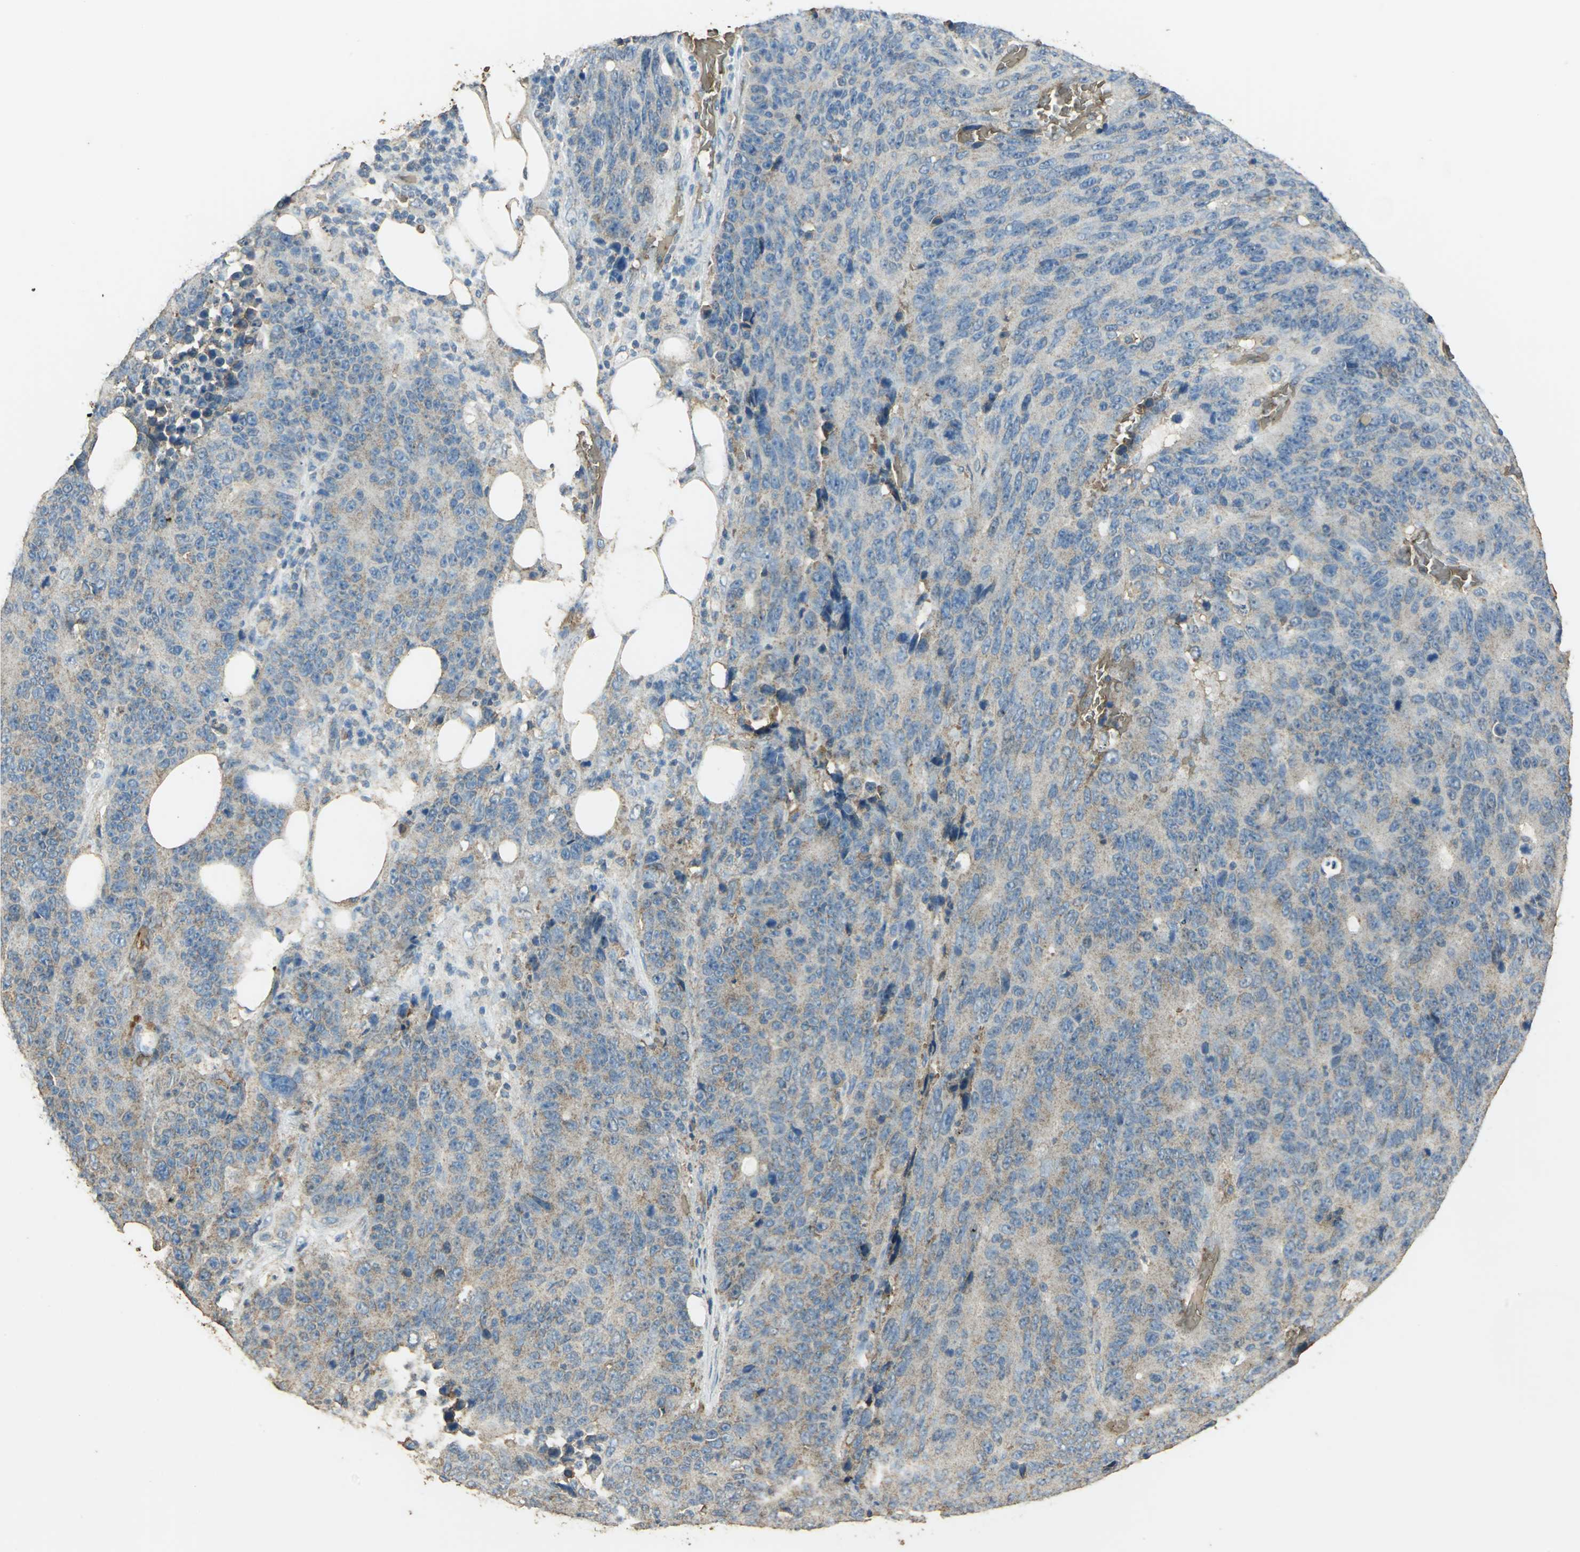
{"staining": {"intensity": "weak", "quantity": ">75%", "location": "cytoplasmic/membranous"}, "tissue": "colorectal cancer", "cell_type": "Tumor cells", "image_type": "cancer", "snomed": [{"axis": "morphology", "description": "Adenocarcinoma, NOS"}, {"axis": "topography", "description": "Colon"}], "caption": "Weak cytoplasmic/membranous expression for a protein is appreciated in about >75% of tumor cells of colorectal adenocarcinoma using immunohistochemistry.", "gene": "TRAPPC2", "patient": {"sex": "female", "age": 86}}